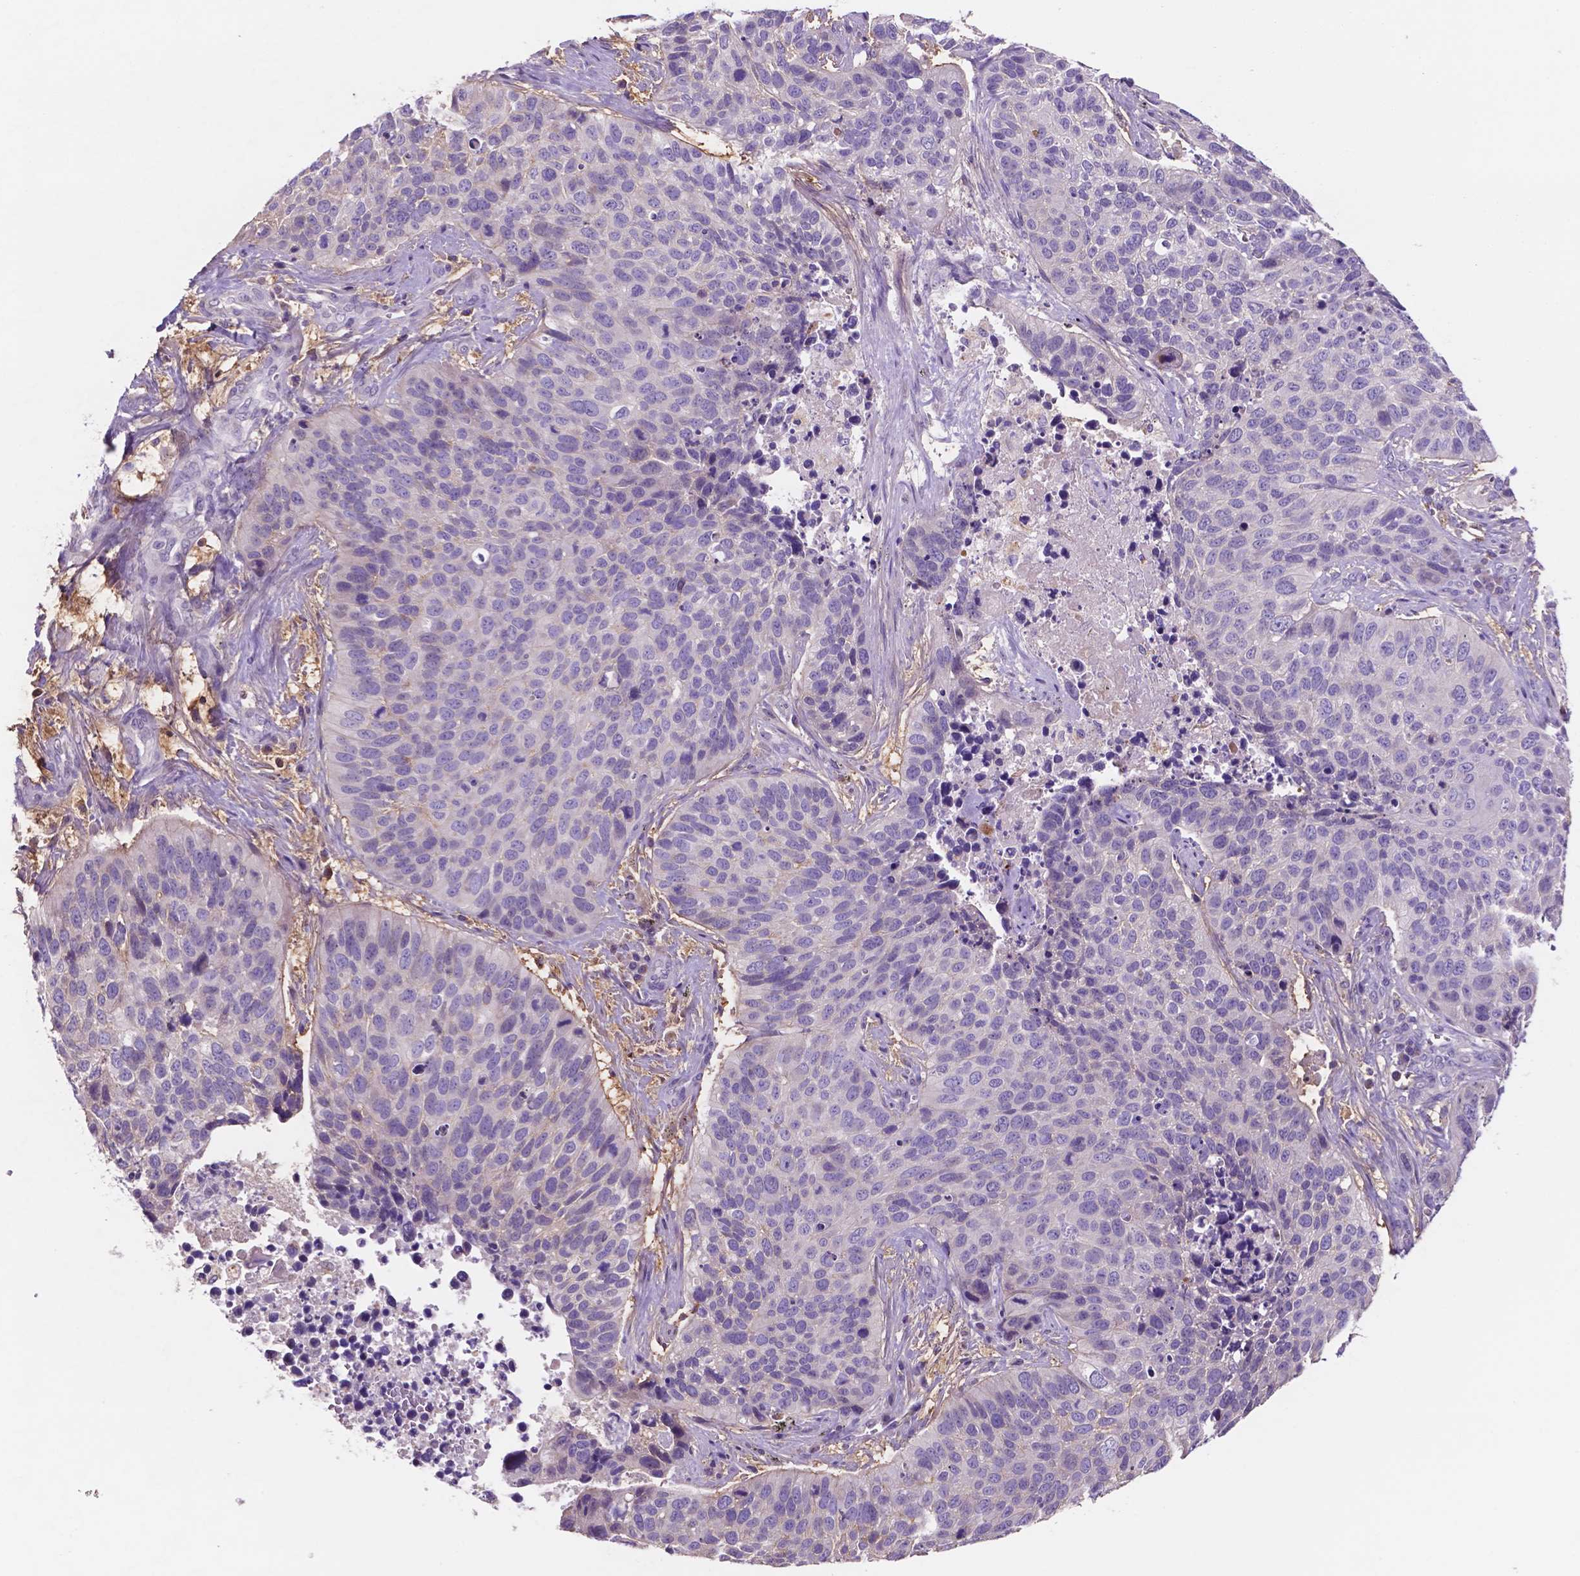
{"staining": {"intensity": "negative", "quantity": "none", "location": "none"}, "tissue": "lung cancer", "cell_type": "Tumor cells", "image_type": "cancer", "snomed": [{"axis": "morphology", "description": "Squamous cell carcinoma, NOS"}, {"axis": "topography", "description": "Lung"}], "caption": "Immunohistochemistry (IHC) photomicrograph of neoplastic tissue: human lung squamous cell carcinoma stained with DAB (3,3'-diaminobenzidine) shows no significant protein expression in tumor cells. (IHC, brightfield microscopy, high magnification).", "gene": "MKRN2OS", "patient": {"sex": "male", "age": 62}}